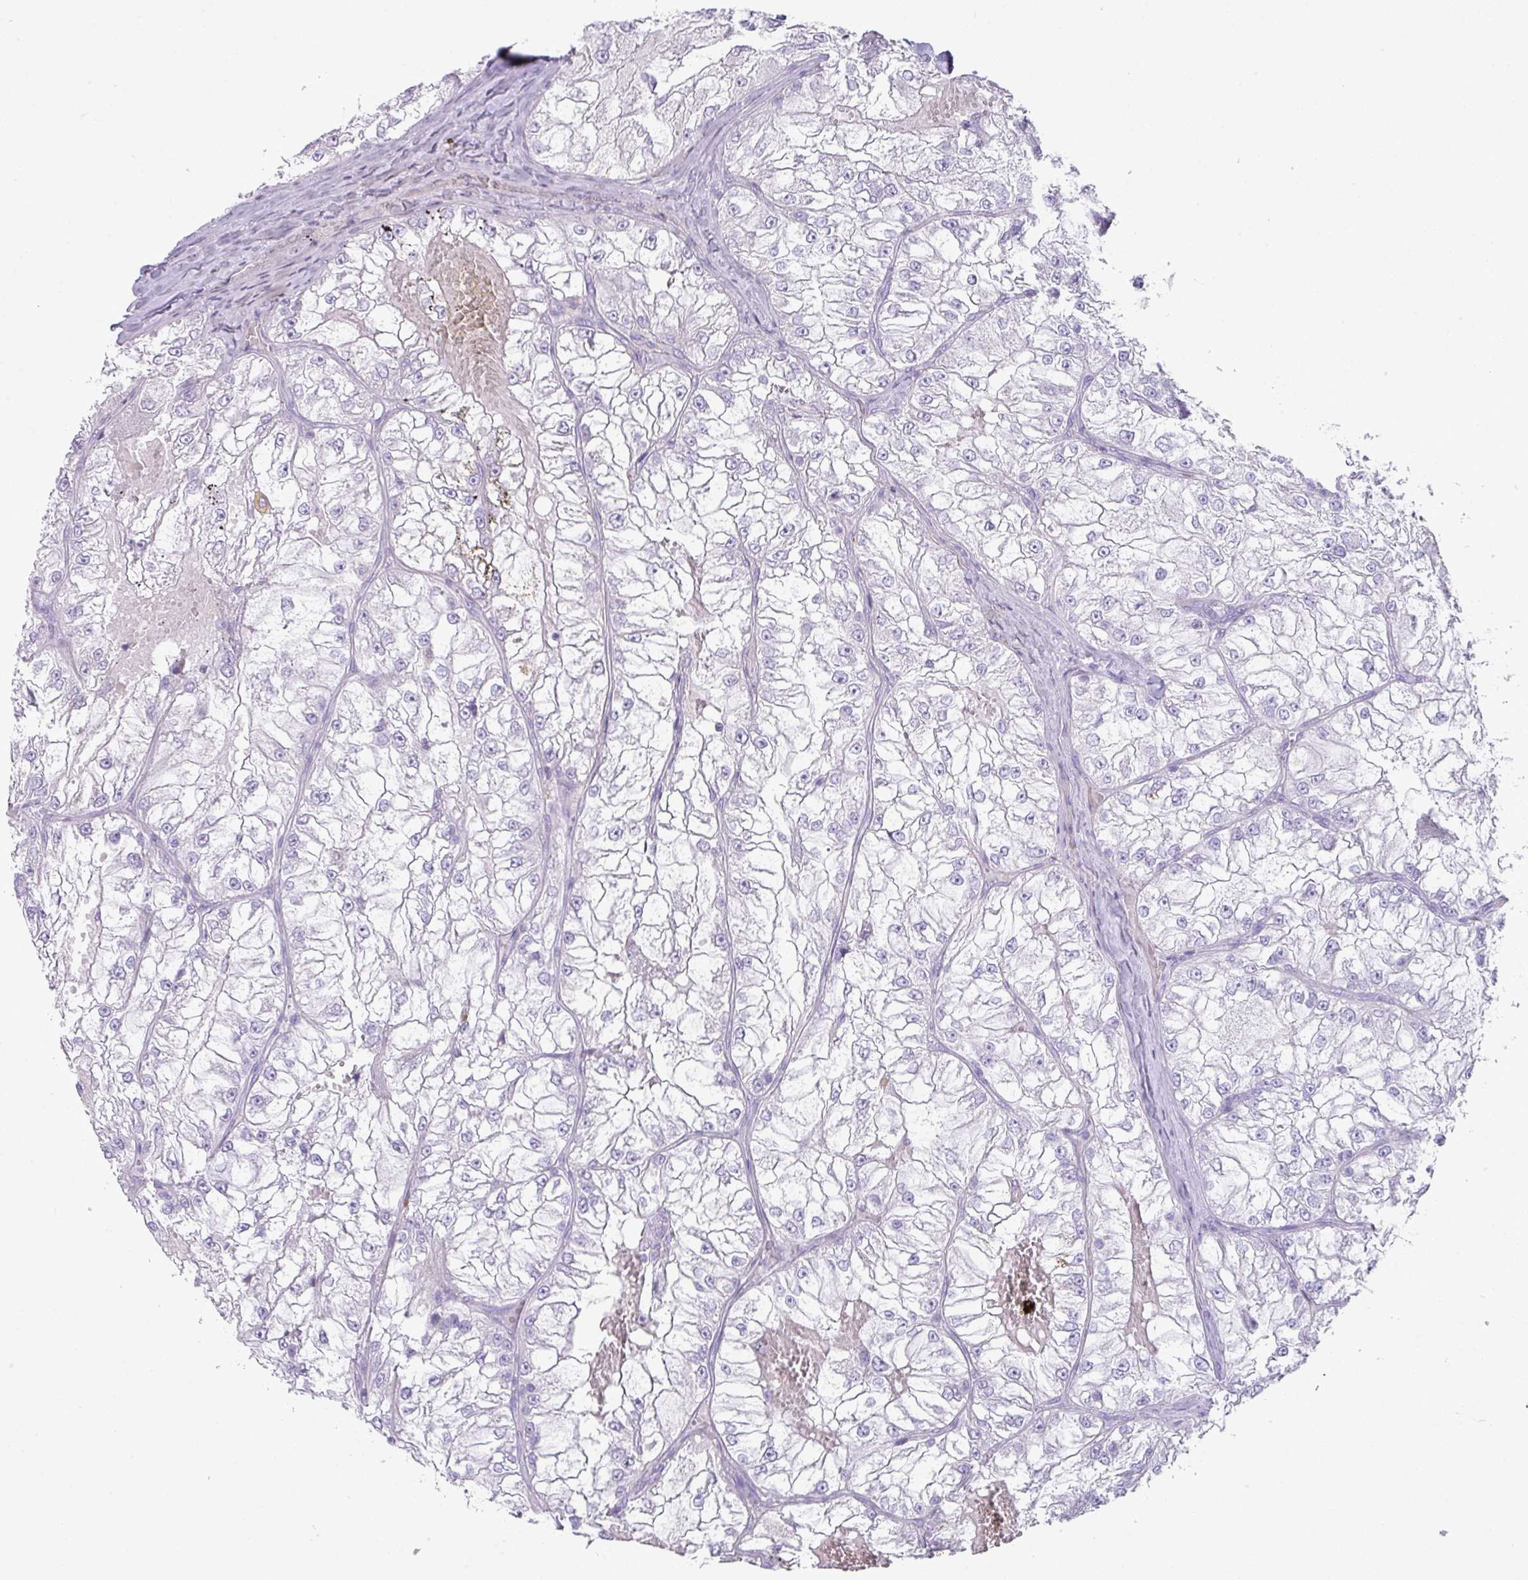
{"staining": {"intensity": "negative", "quantity": "none", "location": "none"}, "tissue": "renal cancer", "cell_type": "Tumor cells", "image_type": "cancer", "snomed": [{"axis": "morphology", "description": "Adenocarcinoma, NOS"}, {"axis": "topography", "description": "Kidney"}], "caption": "Human adenocarcinoma (renal) stained for a protein using immunohistochemistry demonstrates no staining in tumor cells.", "gene": "GLI4", "patient": {"sex": "female", "age": 72}}